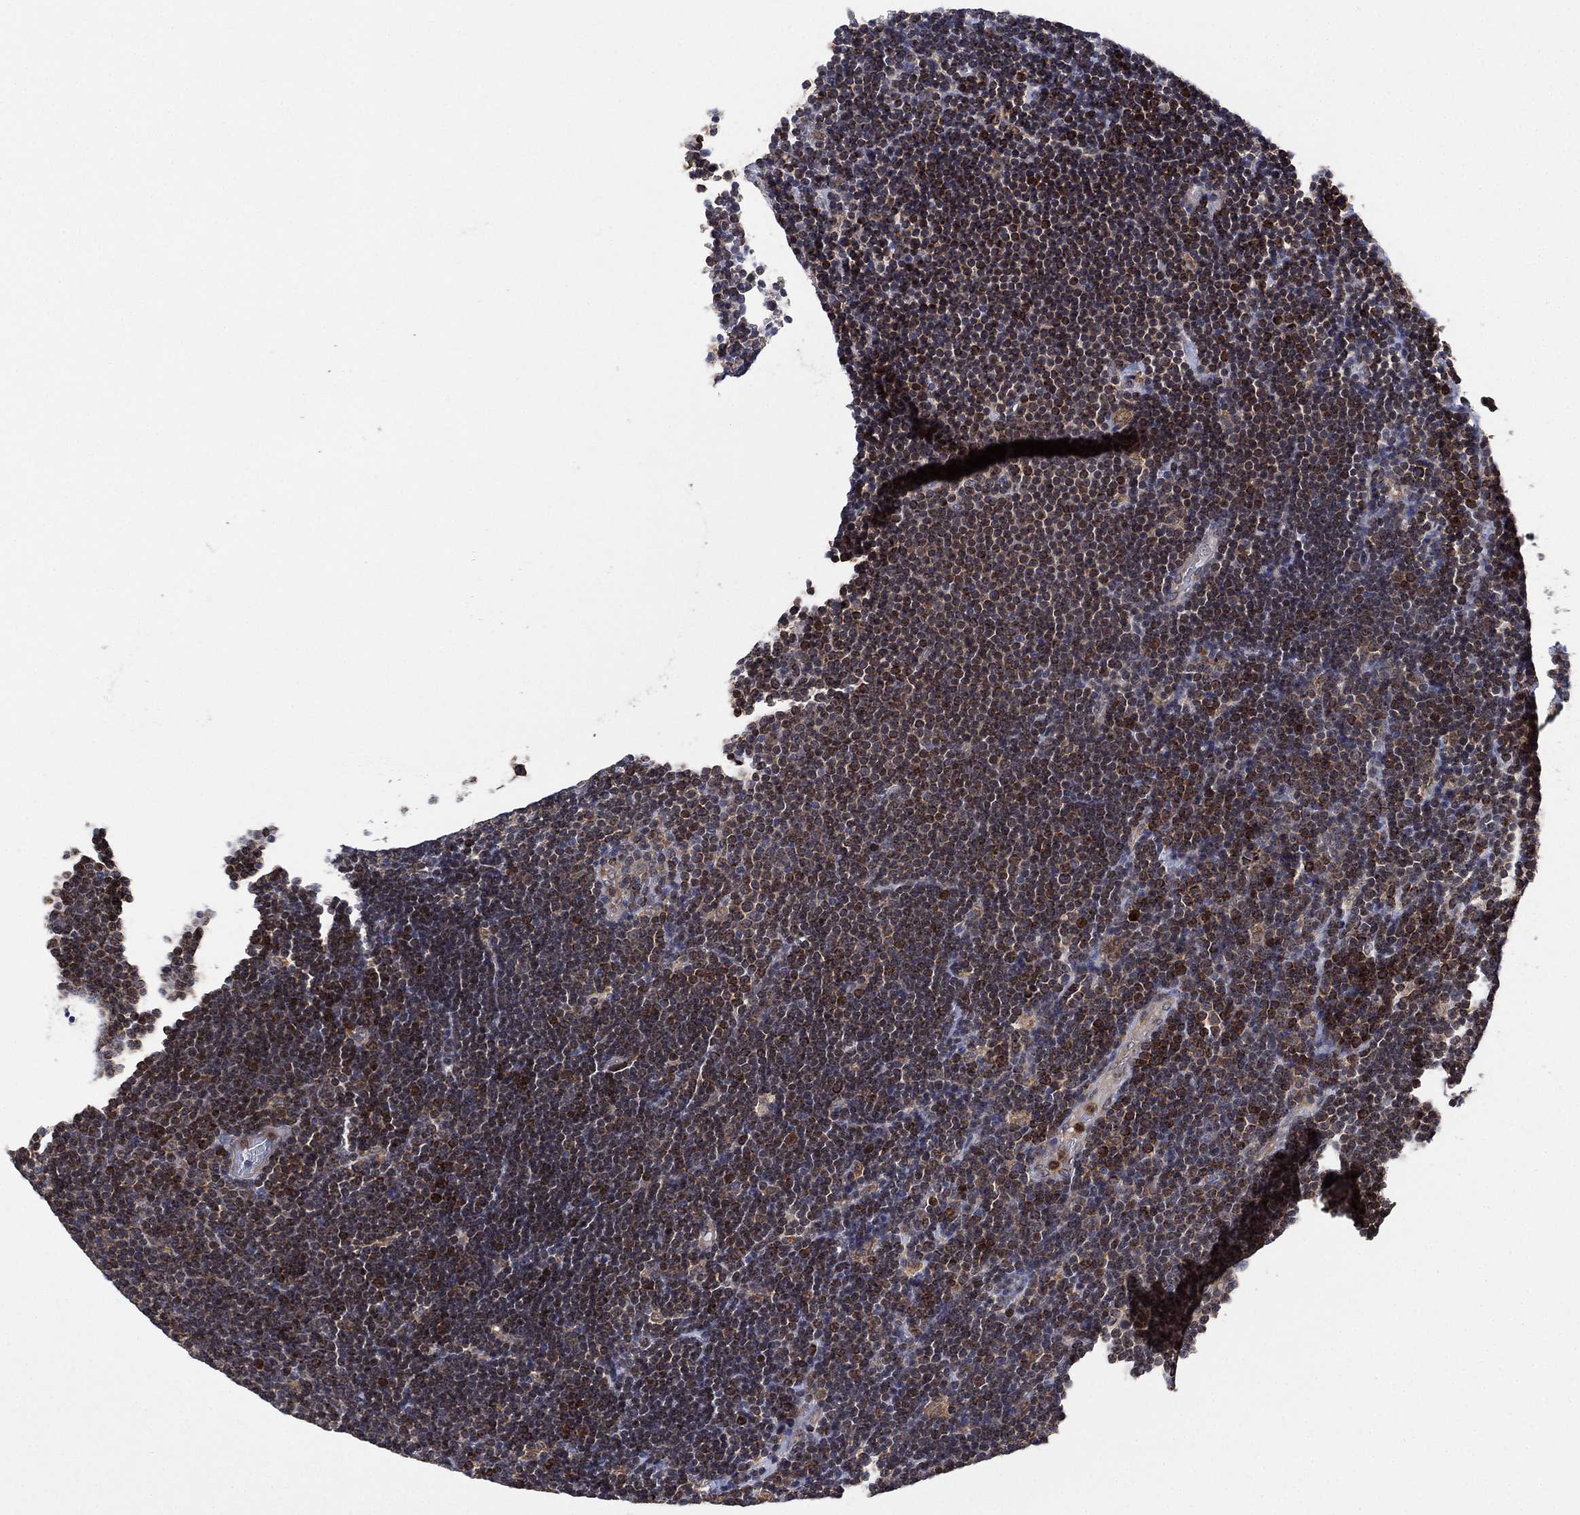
{"staining": {"intensity": "moderate", "quantity": "<25%", "location": "cytoplasmic/membranous"}, "tissue": "lymphoma", "cell_type": "Tumor cells", "image_type": "cancer", "snomed": [{"axis": "morphology", "description": "Malignant lymphoma, non-Hodgkin's type, Low grade"}, {"axis": "topography", "description": "Brain"}], "caption": "A brown stain shows moderate cytoplasmic/membranous positivity of a protein in human low-grade malignant lymphoma, non-Hodgkin's type tumor cells.", "gene": "FES", "patient": {"sex": "female", "age": 66}}